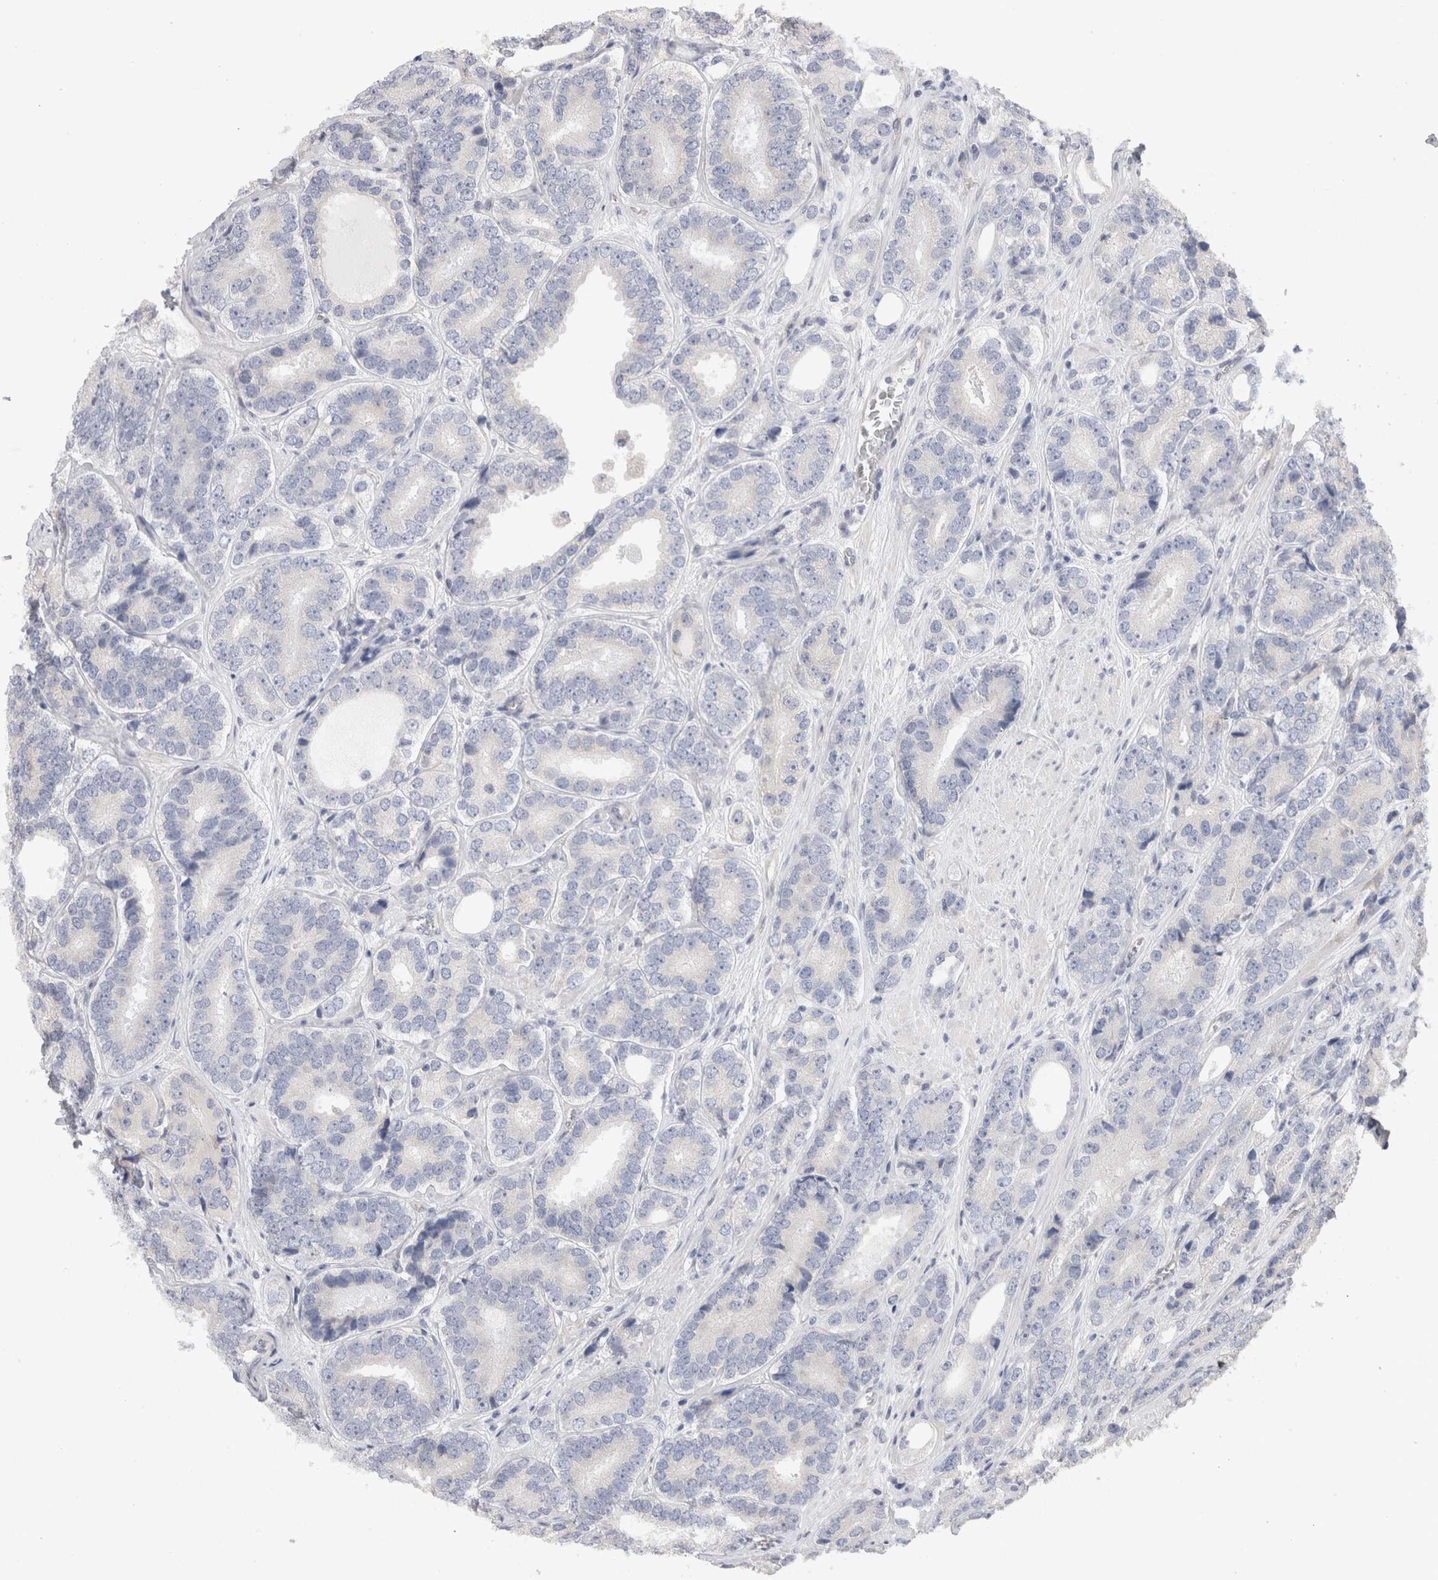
{"staining": {"intensity": "negative", "quantity": "none", "location": "none"}, "tissue": "prostate cancer", "cell_type": "Tumor cells", "image_type": "cancer", "snomed": [{"axis": "morphology", "description": "Adenocarcinoma, High grade"}, {"axis": "topography", "description": "Prostate"}], "caption": "Tumor cells are negative for protein expression in human prostate cancer (high-grade adenocarcinoma).", "gene": "SYTL5", "patient": {"sex": "male", "age": 56}}